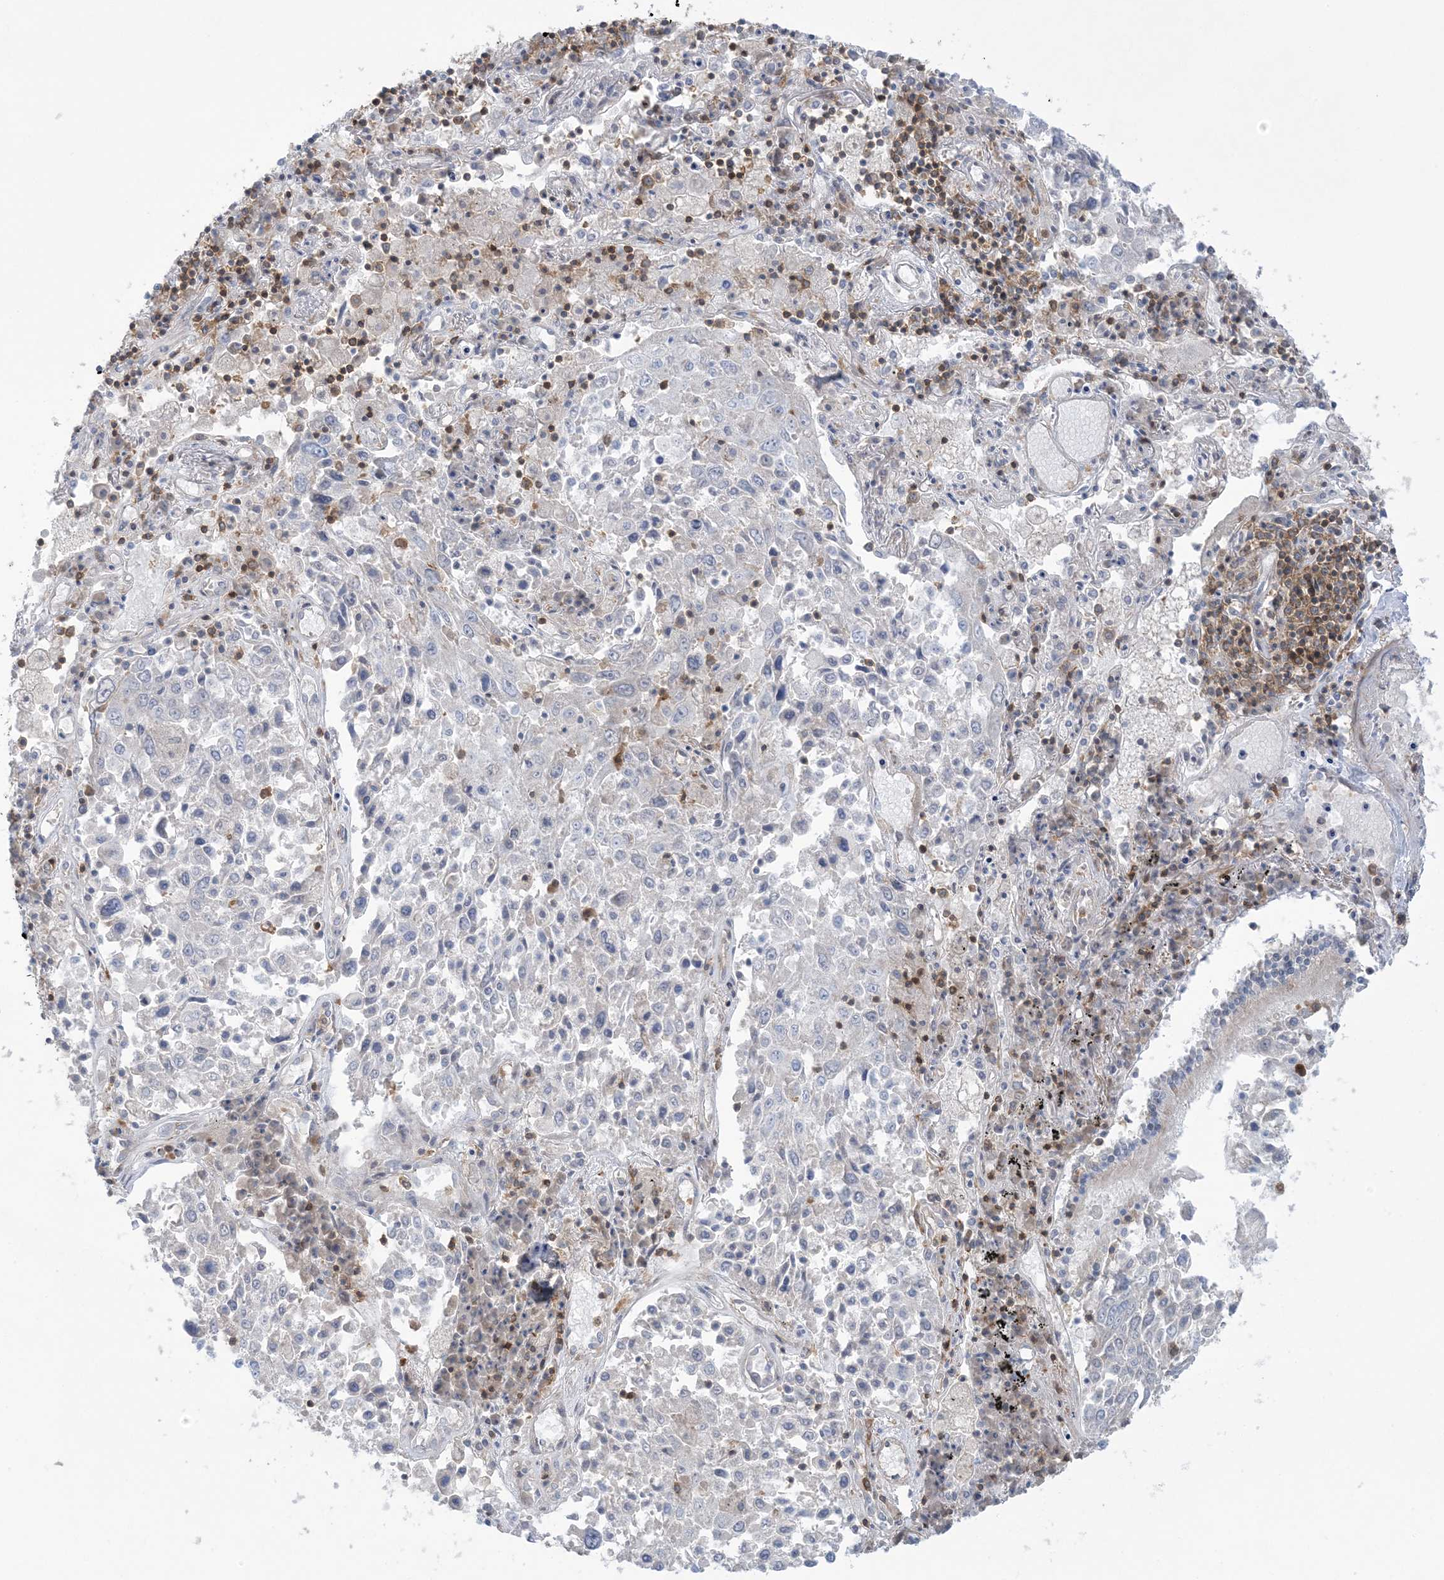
{"staining": {"intensity": "negative", "quantity": "none", "location": "none"}, "tissue": "lung cancer", "cell_type": "Tumor cells", "image_type": "cancer", "snomed": [{"axis": "morphology", "description": "Squamous cell carcinoma, NOS"}, {"axis": "topography", "description": "Lung"}], "caption": "This histopathology image is of lung cancer (squamous cell carcinoma) stained with IHC to label a protein in brown with the nuclei are counter-stained blue. There is no staining in tumor cells.", "gene": "ARHGAP30", "patient": {"sex": "male", "age": 65}}